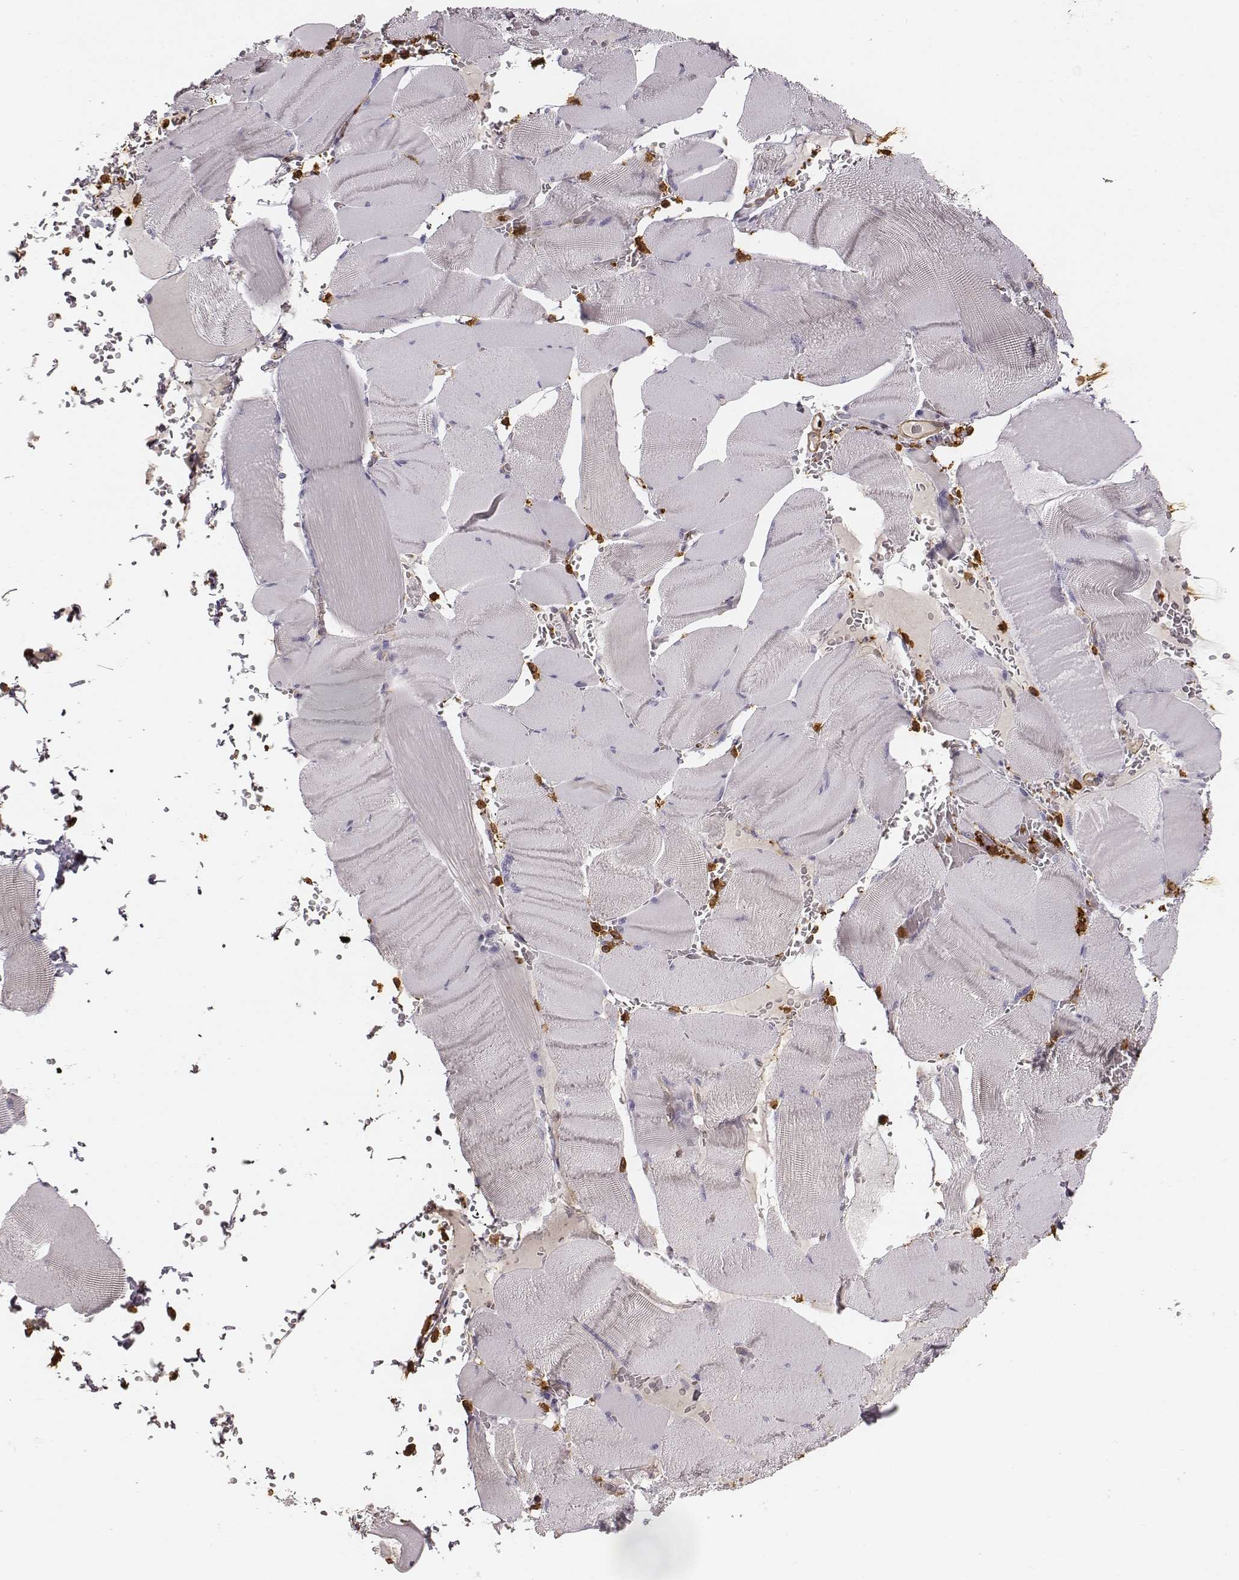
{"staining": {"intensity": "negative", "quantity": "none", "location": "none"}, "tissue": "skeletal muscle", "cell_type": "Myocytes", "image_type": "normal", "snomed": [{"axis": "morphology", "description": "Normal tissue, NOS"}, {"axis": "topography", "description": "Skeletal muscle"}], "caption": "A micrograph of skeletal muscle stained for a protein reveals no brown staining in myocytes. Nuclei are stained in blue.", "gene": "ZYX", "patient": {"sex": "male", "age": 56}}